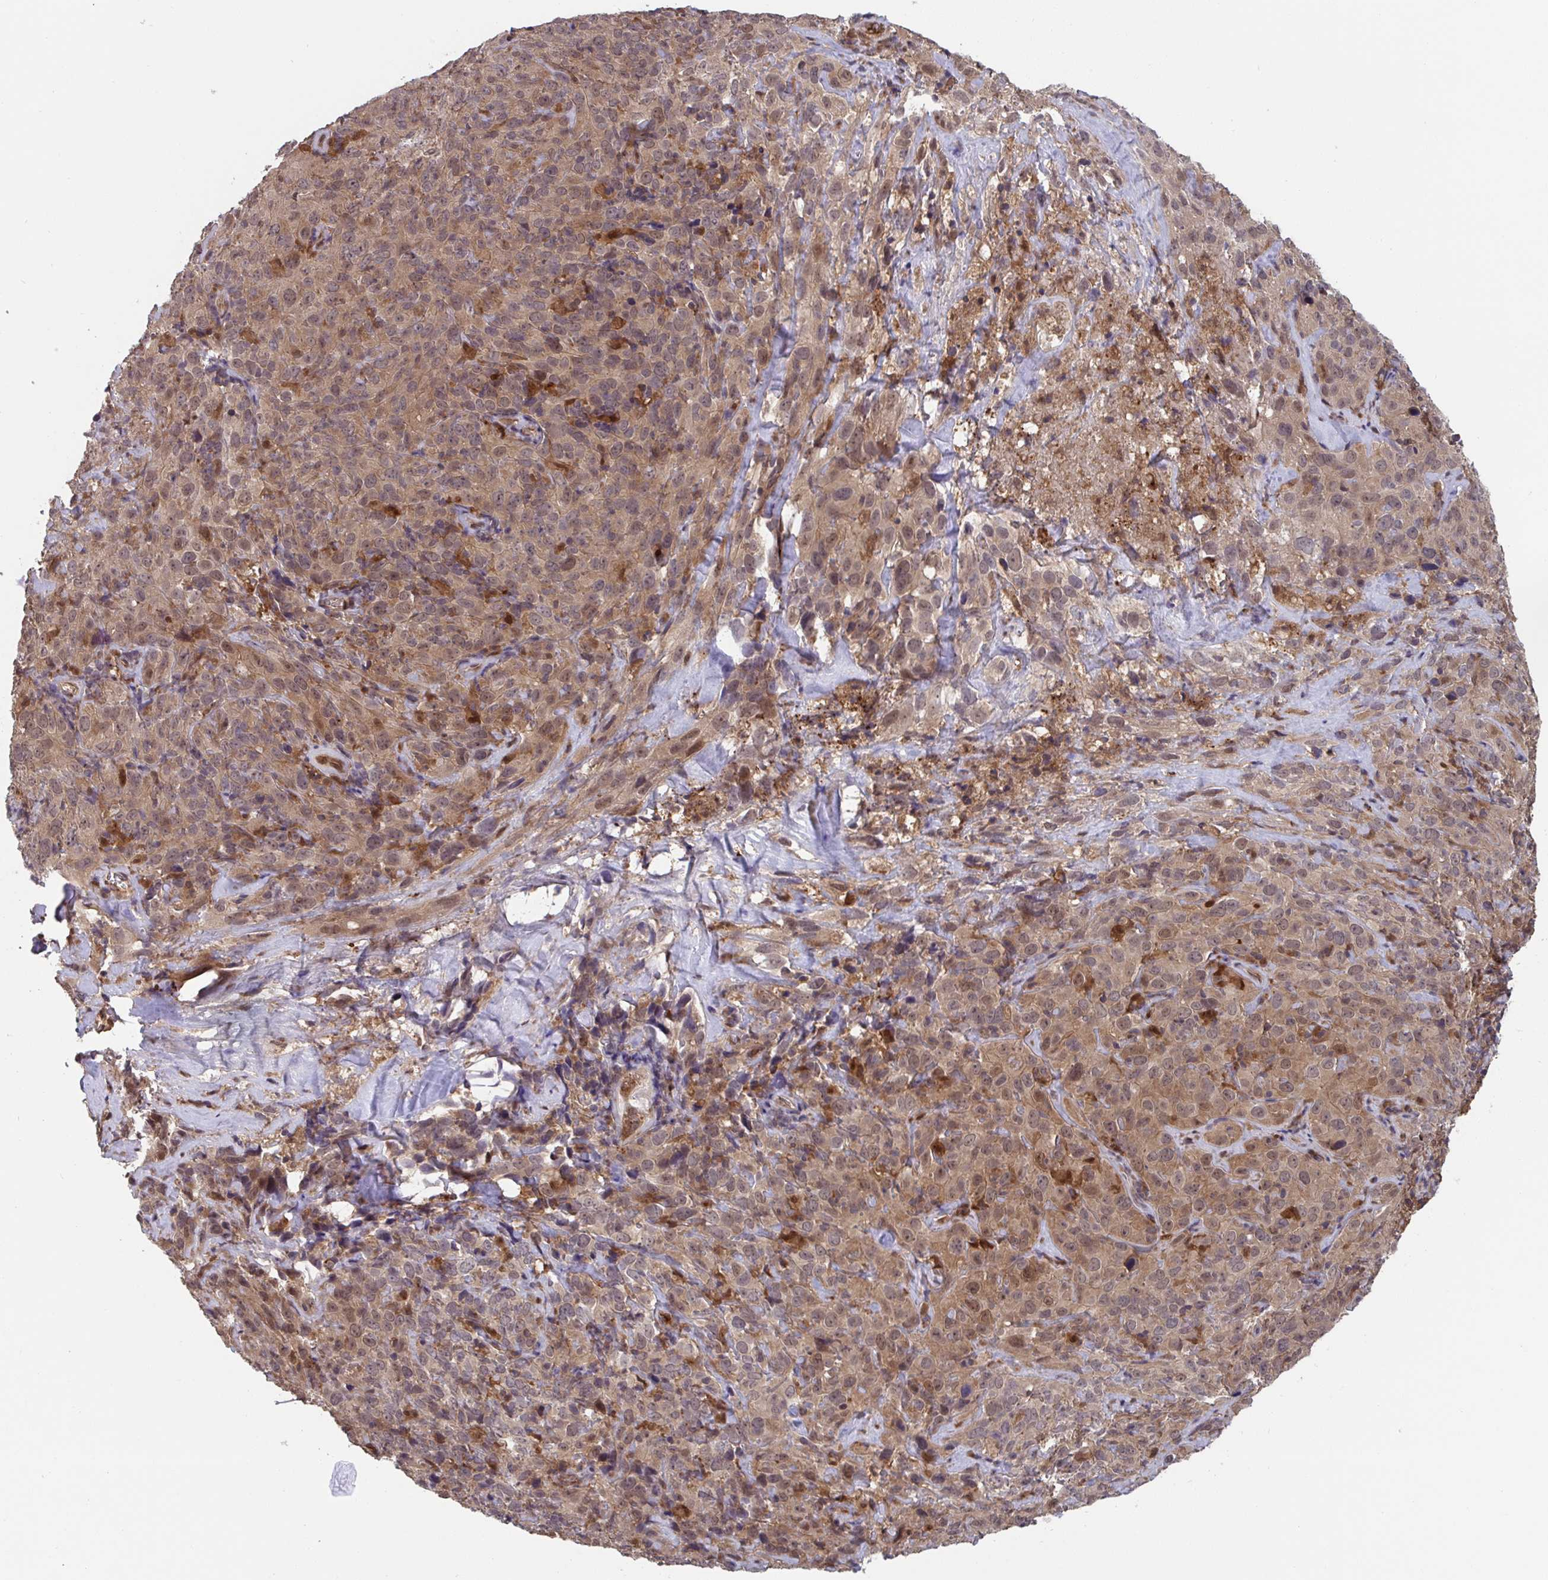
{"staining": {"intensity": "moderate", "quantity": ">75%", "location": "cytoplasmic/membranous,nuclear"}, "tissue": "cervical cancer", "cell_type": "Tumor cells", "image_type": "cancer", "snomed": [{"axis": "morphology", "description": "Squamous cell carcinoma, NOS"}, {"axis": "topography", "description": "Cervix"}], "caption": "The photomicrograph exhibits a brown stain indicating the presence of a protein in the cytoplasmic/membranous and nuclear of tumor cells in cervical squamous cell carcinoma.", "gene": "TIGAR", "patient": {"sex": "female", "age": 51}}